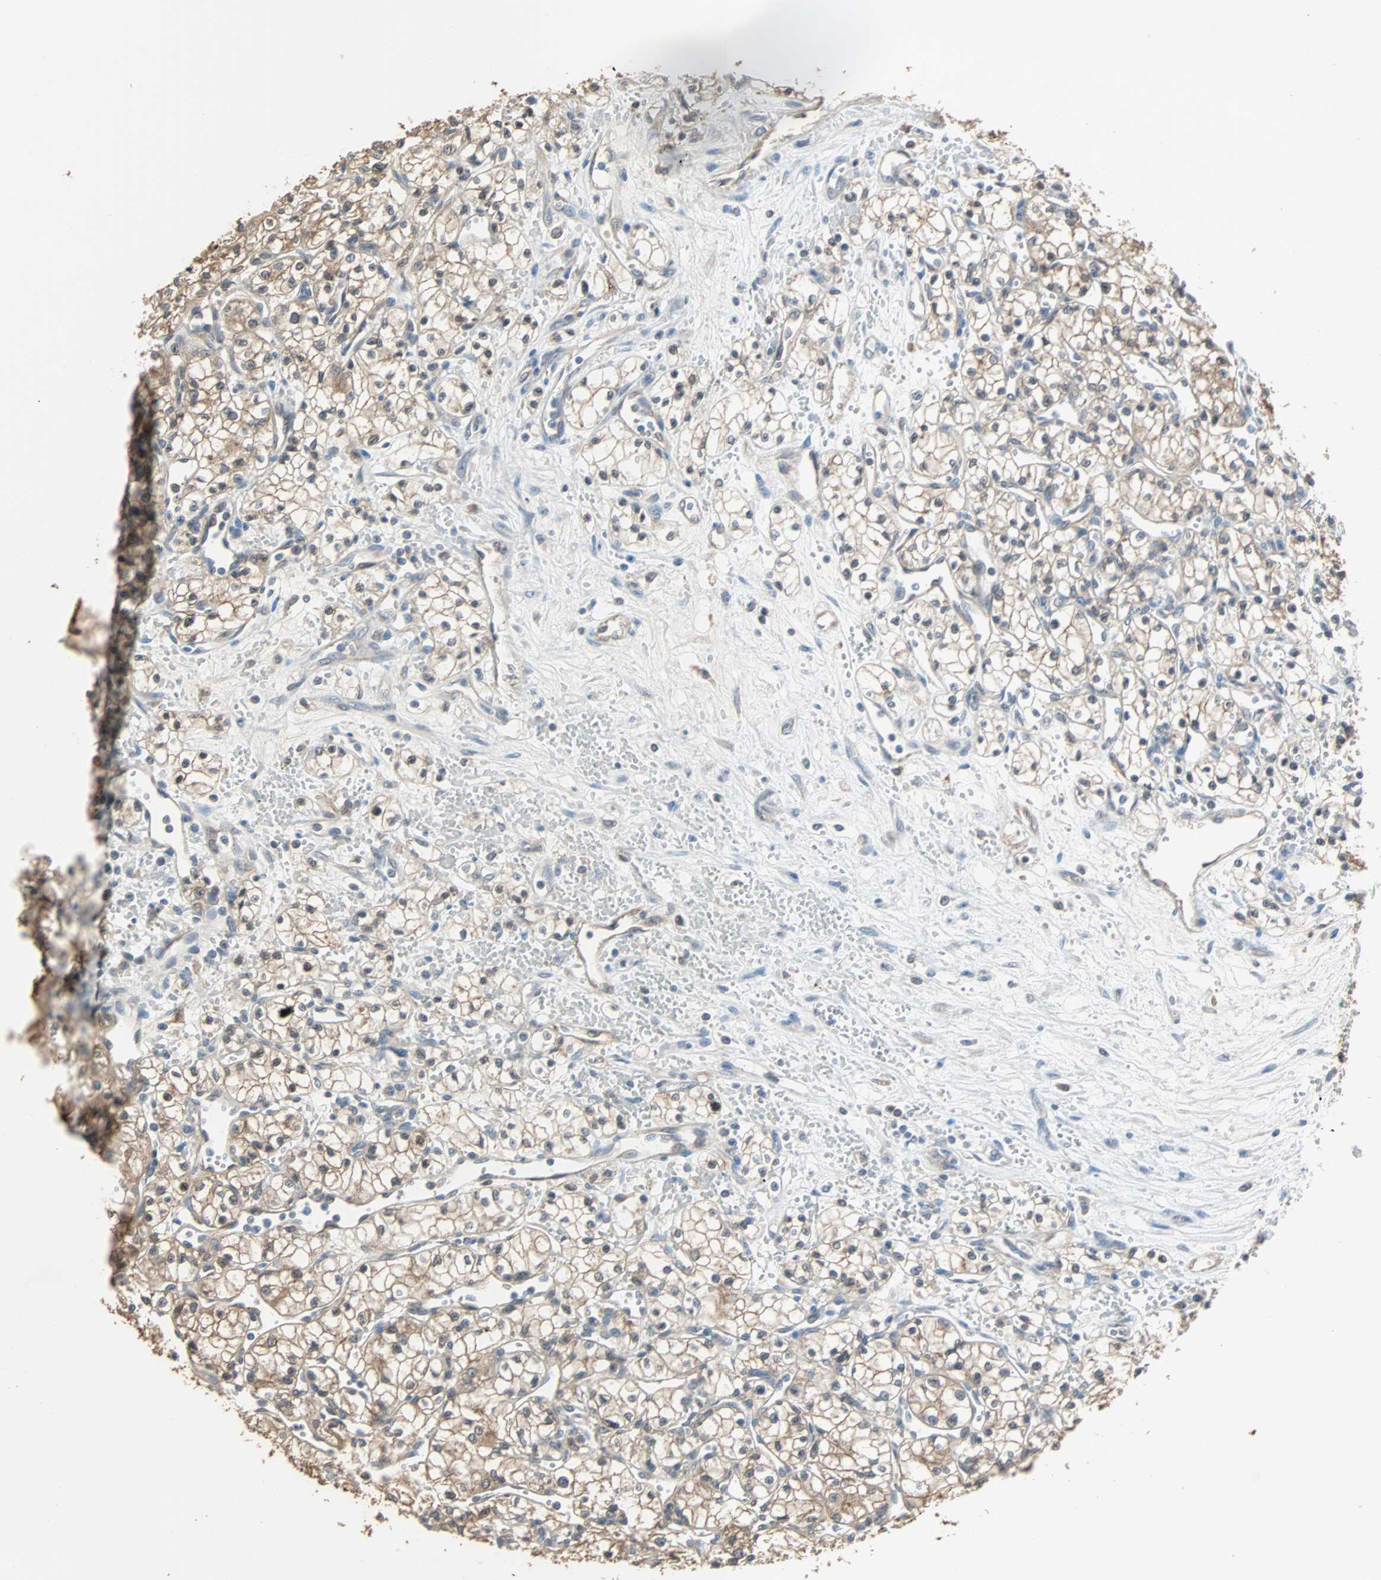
{"staining": {"intensity": "moderate", "quantity": "25%-75%", "location": "cytoplasmic/membranous"}, "tissue": "renal cancer", "cell_type": "Tumor cells", "image_type": "cancer", "snomed": [{"axis": "morphology", "description": "Normal tissue, NOS"}, {"axis": "morphology", "description": "Adenocarcinoma, NOS"}, {"axis": "topography", "description": "Kidney"}], "caption": "DAB (3,3'-diaminobenzidine) immunohistochemical staining of renal cancer (adenocarcinoma) displays moderate cytoplasmic/membranous protein positivity in about 25%-75% of tumor cells.", "gene": "PRDX1", "patient": {"sex": "male", "age": 59}}